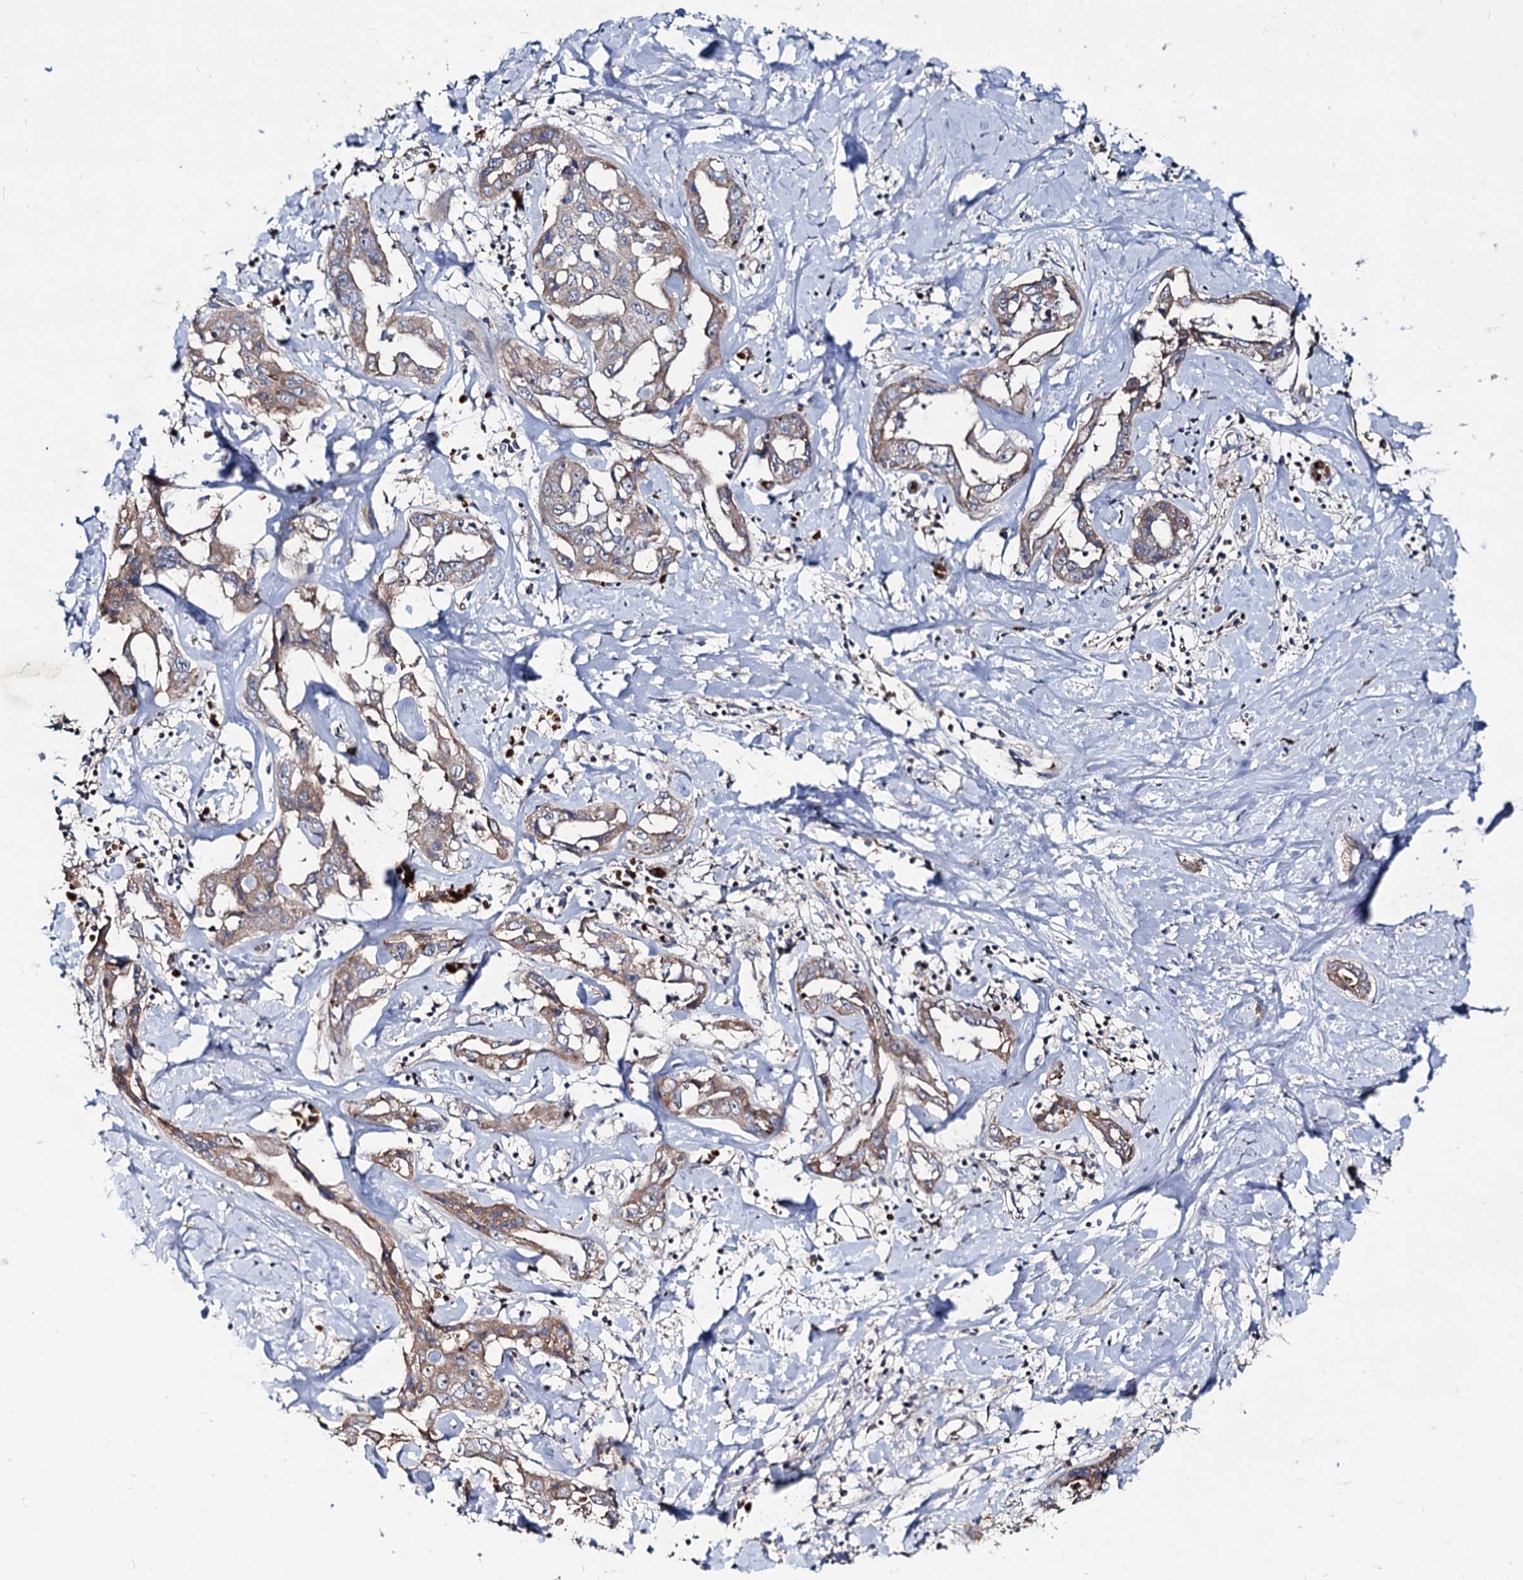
{"staining": {"intensity": "moderate", "quantity": ">75%", "location": "cytoplasmic/membranous"}, "tissue": "liver cancer", "cell_type": "Tumor cells", "image_type": "cancer", "snomed": [{"axis": "morphology", "description": "Cholangiocarcinoma"}, {"axis": "topography", "description": "Liver"}], "caption": "Protein expression analysis of human cholangiocarcinoma (liver) reveals moderate cytoplasmic/membranous expression in about >75% of tumor cells. (brown staining indicates protein expression, while blue staining denotes nuclei).", "gene": "RNF6", "patient": {"sex": "male", "age": 59}}